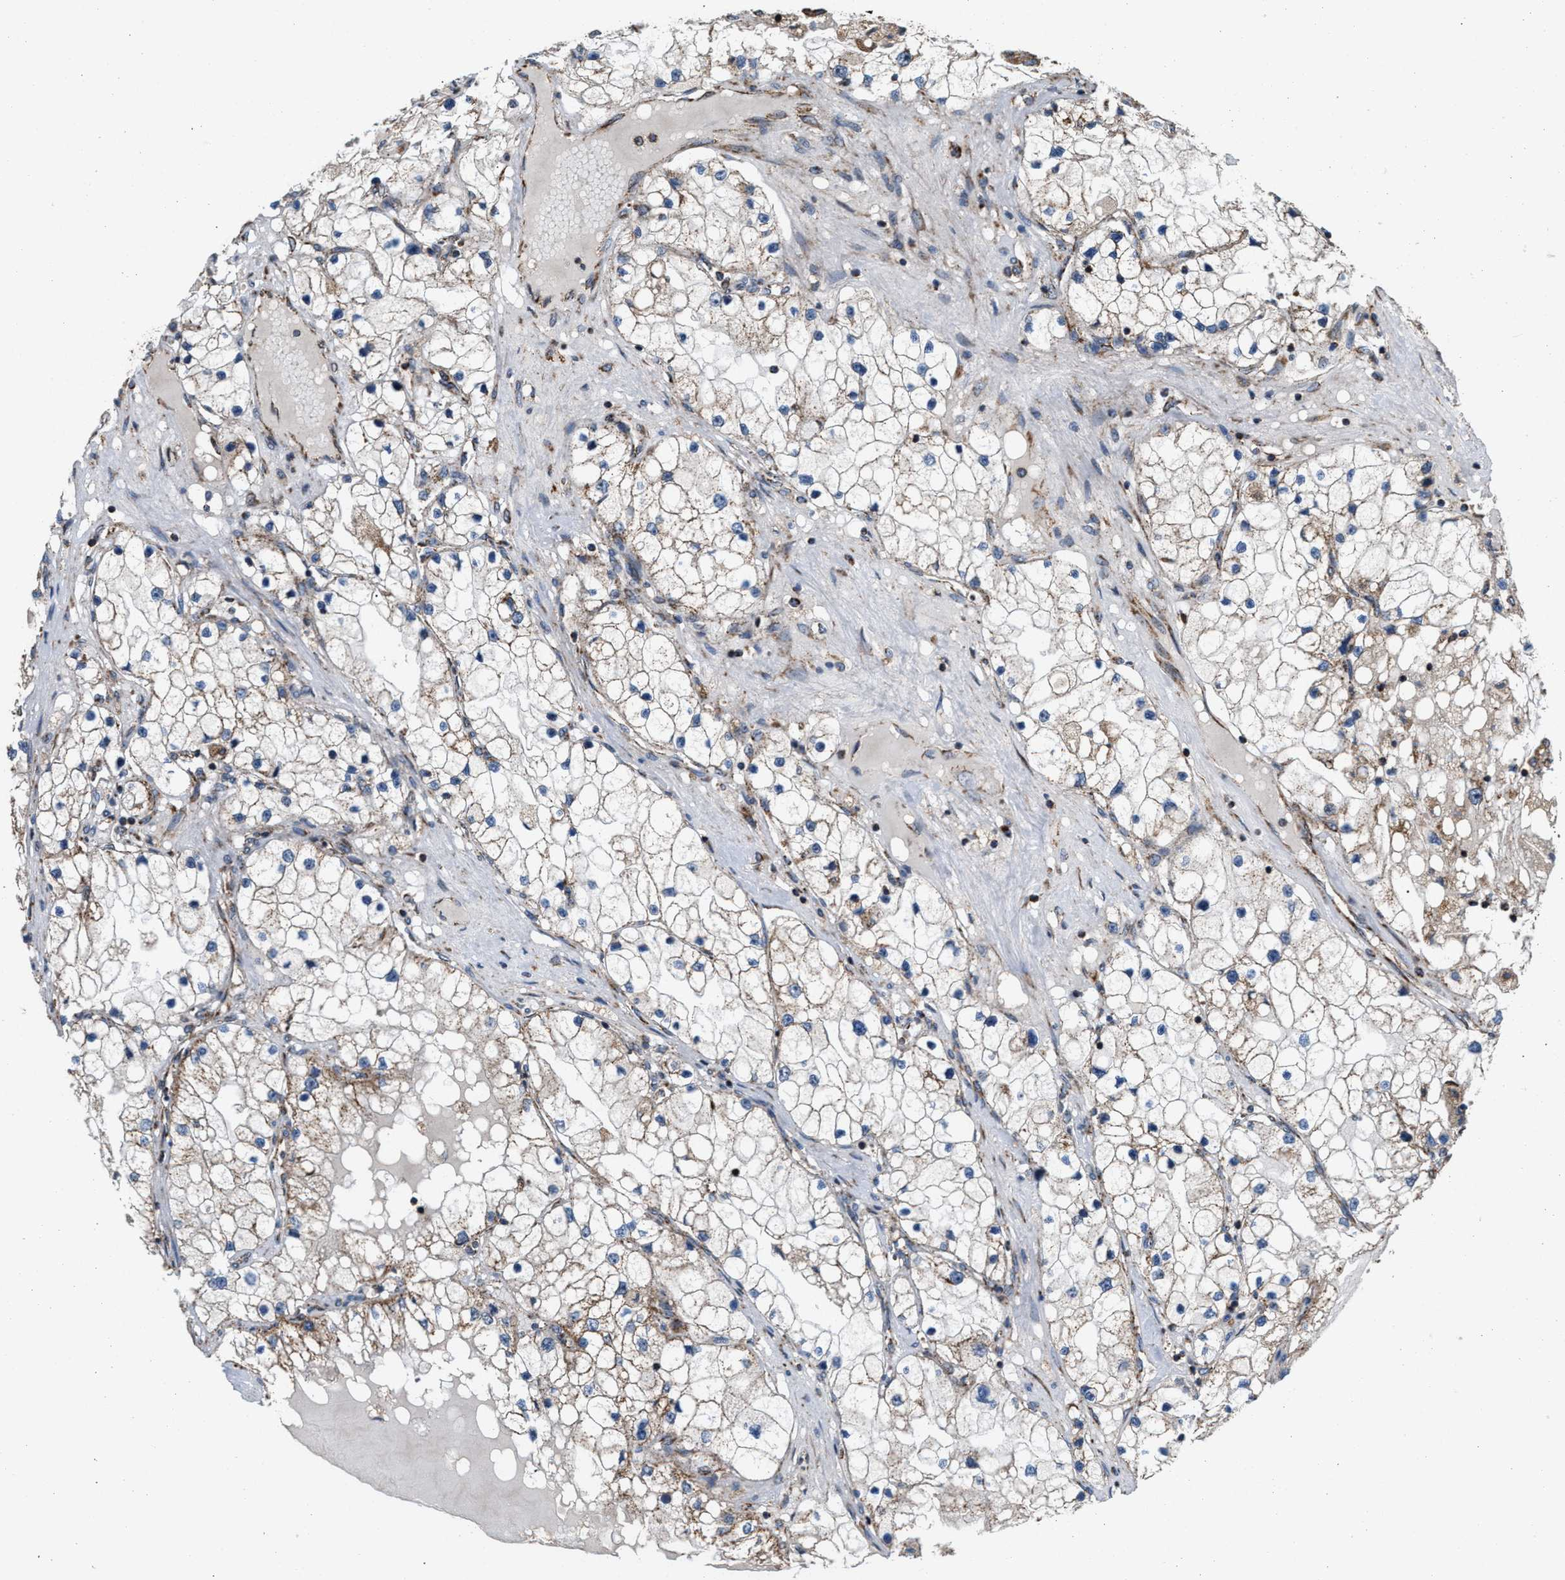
{"staining": {"intensity": "weak", "quantity": ">75%", "location": "cytoplasmic/membranous"}, "tissue": "renal cancer", "cell_type": "Tumor cells", "image_type": "cancer", "snomed": [{"axis": "morphology", "description": "Adenocarcinoma, NOS"}, {"axis": "topography", "description": "Kidney"}], "caption": "Renal cancer (adenocarcinoma) stained with a brown dye reveals weak cytoplasmic/membranous positive staining in approximately >75% of tumor cells.", "gene": "SGSM2", "patient": {"sex": "male", "age": 68}}